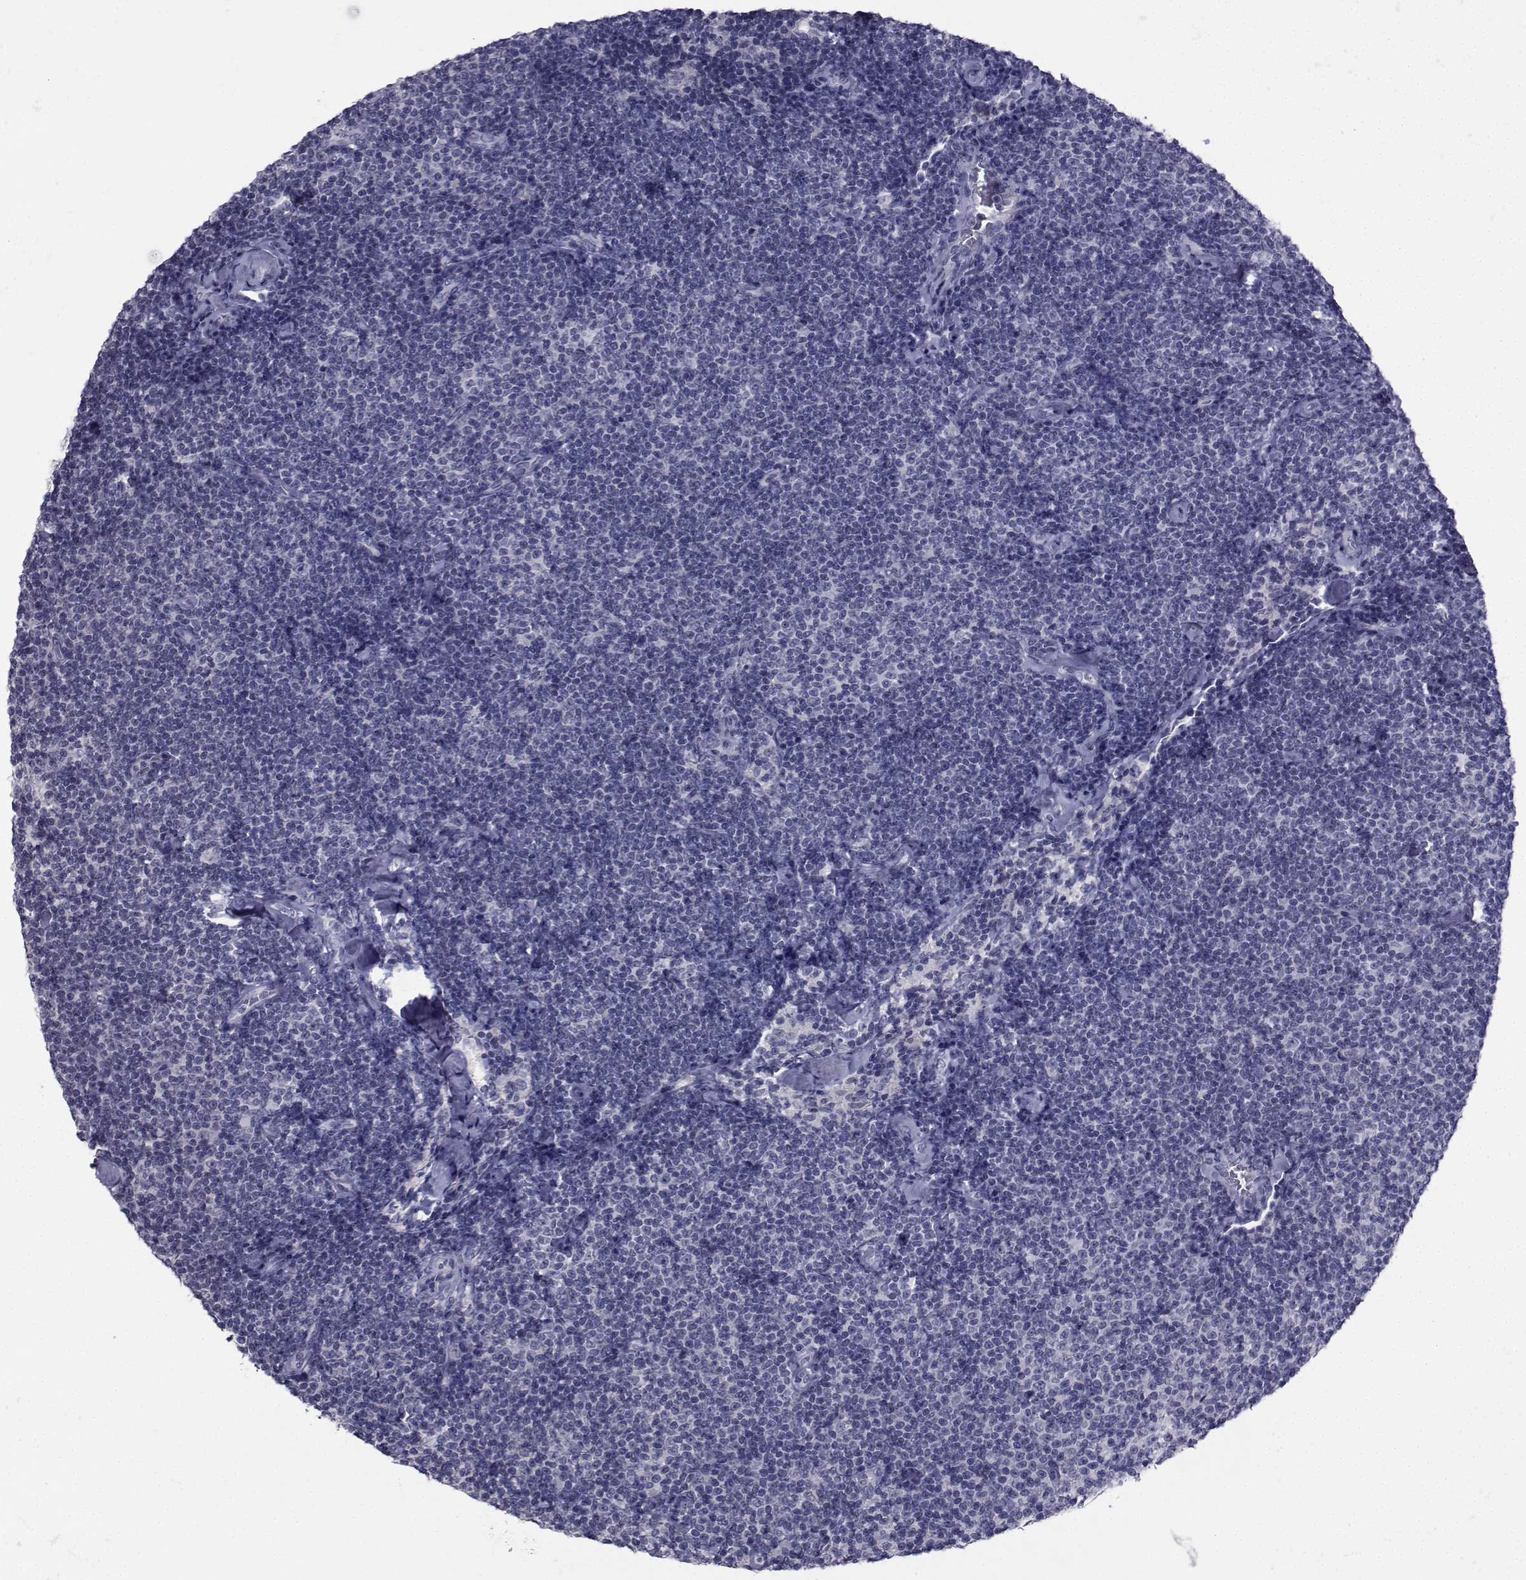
{"staining": {"intensity": "negative", "quantity": "none", "location": "none"}, "tissue": "lymphoma", "cell_type": "Tumor cells", "image_type": "cancer", "snomed": [{"axis": "morphology", "description": "Malignant lymphoma, non-Hodgkin's type, Low grade"}, {"axis": "topography", "description": "Lymph node"}], "caption": "IHC of human low-grade malignant lymphoma, non-Hodgkin's type reveals no expression in tumor cells.", "gene": "CHRNA1", "patient": {"sex": "male", "age": 81}}